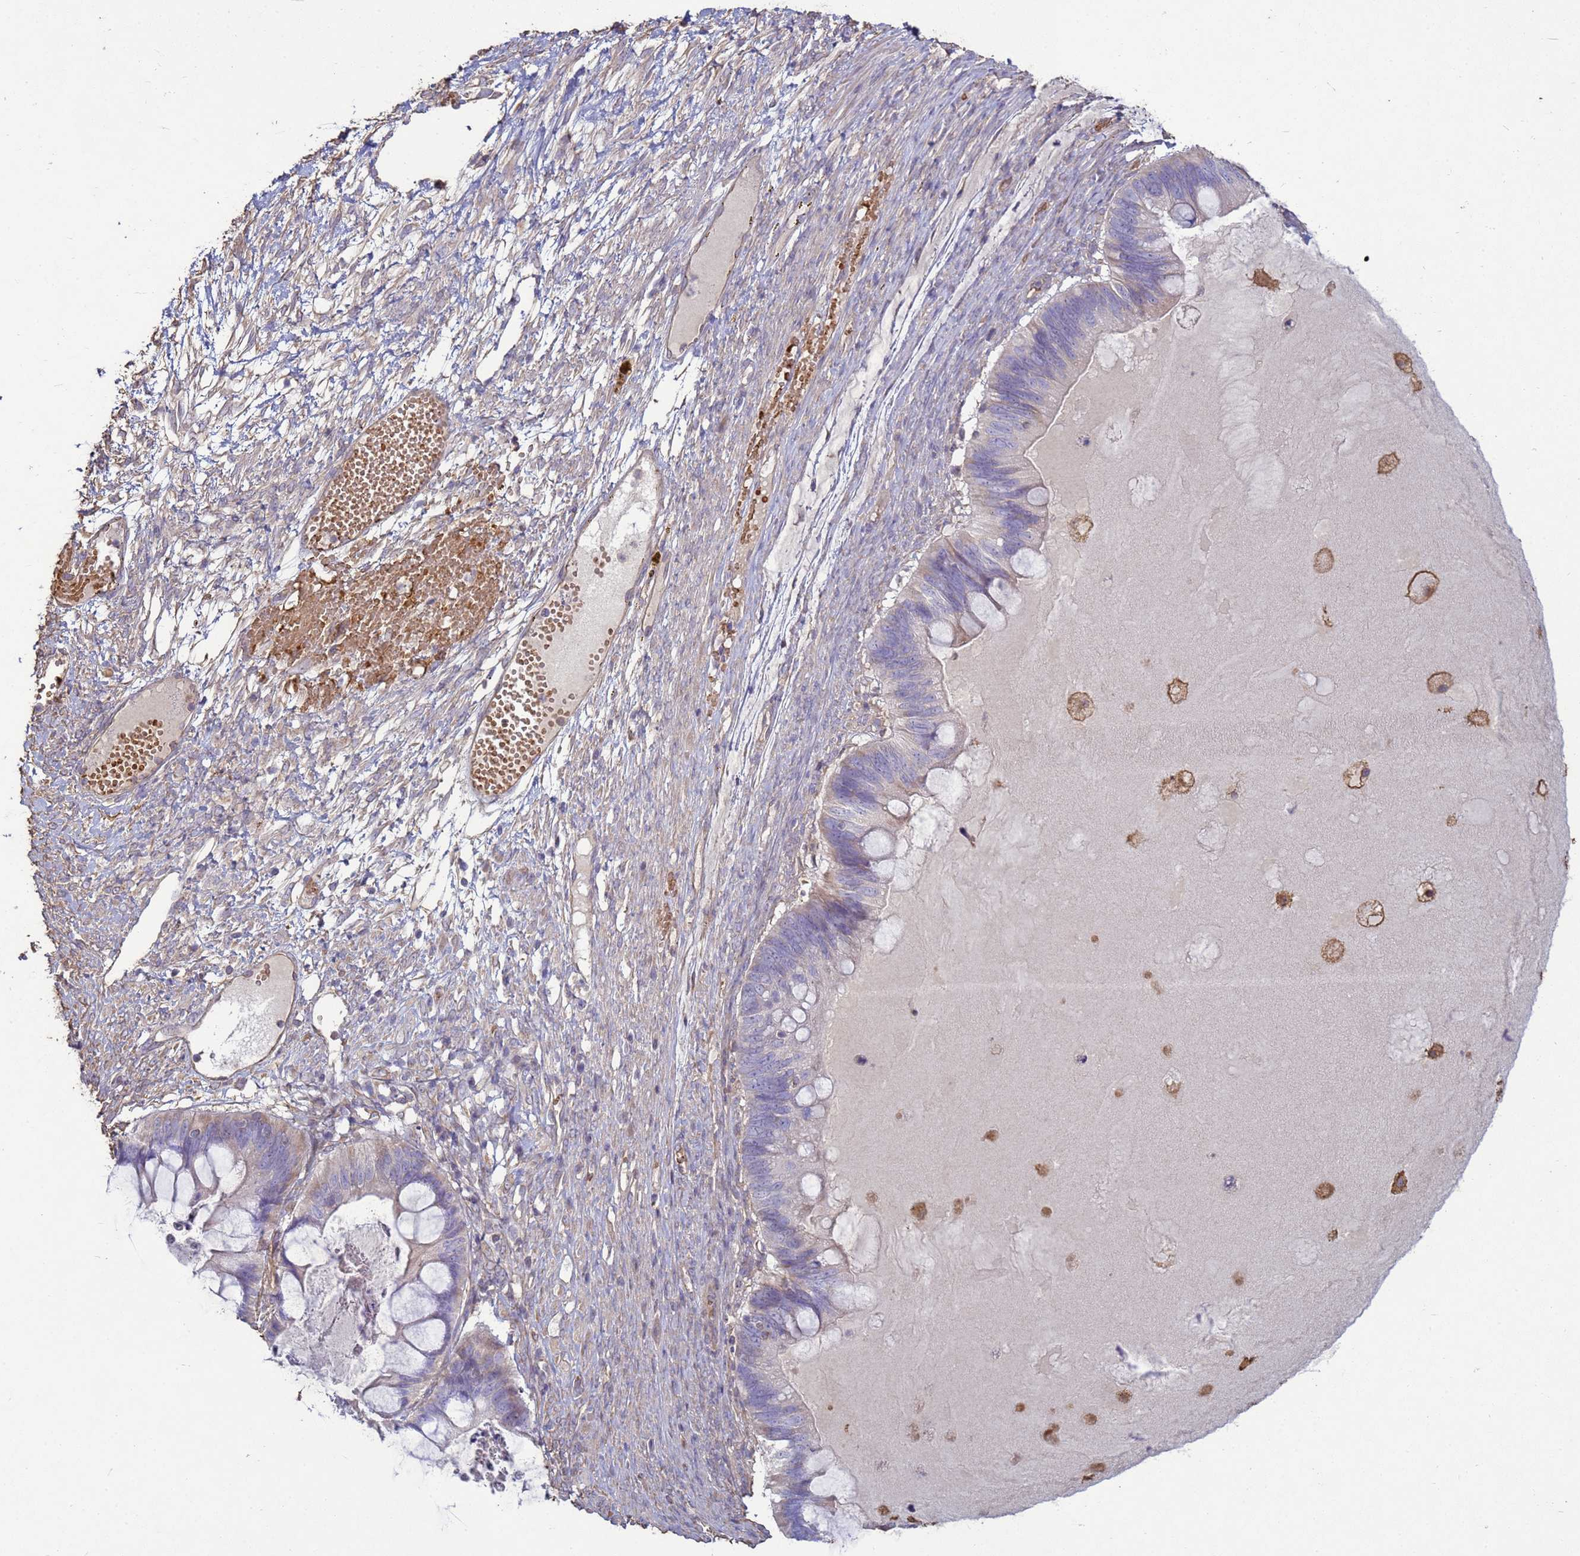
{"staining": {"intensity": "negative", "quantity": "none", "location": "none"}, "tissue": "ovarian cancer", "cell_type": "Tumor cells", "image_type": "cancer", "snomed": [{"axis": "morphology", "description": "Cystadenocarcinoma, mucinous, NOS"}, {"axis": "topography", "description": "Ovary"}], "caption": "Immunohistochemistry of mucinous cystadenocarcinoma (ovarian) demonstrates no staining in tumor cells.", "gene": "SGIP1", "patient": {"sex": "female", "age": 61}}